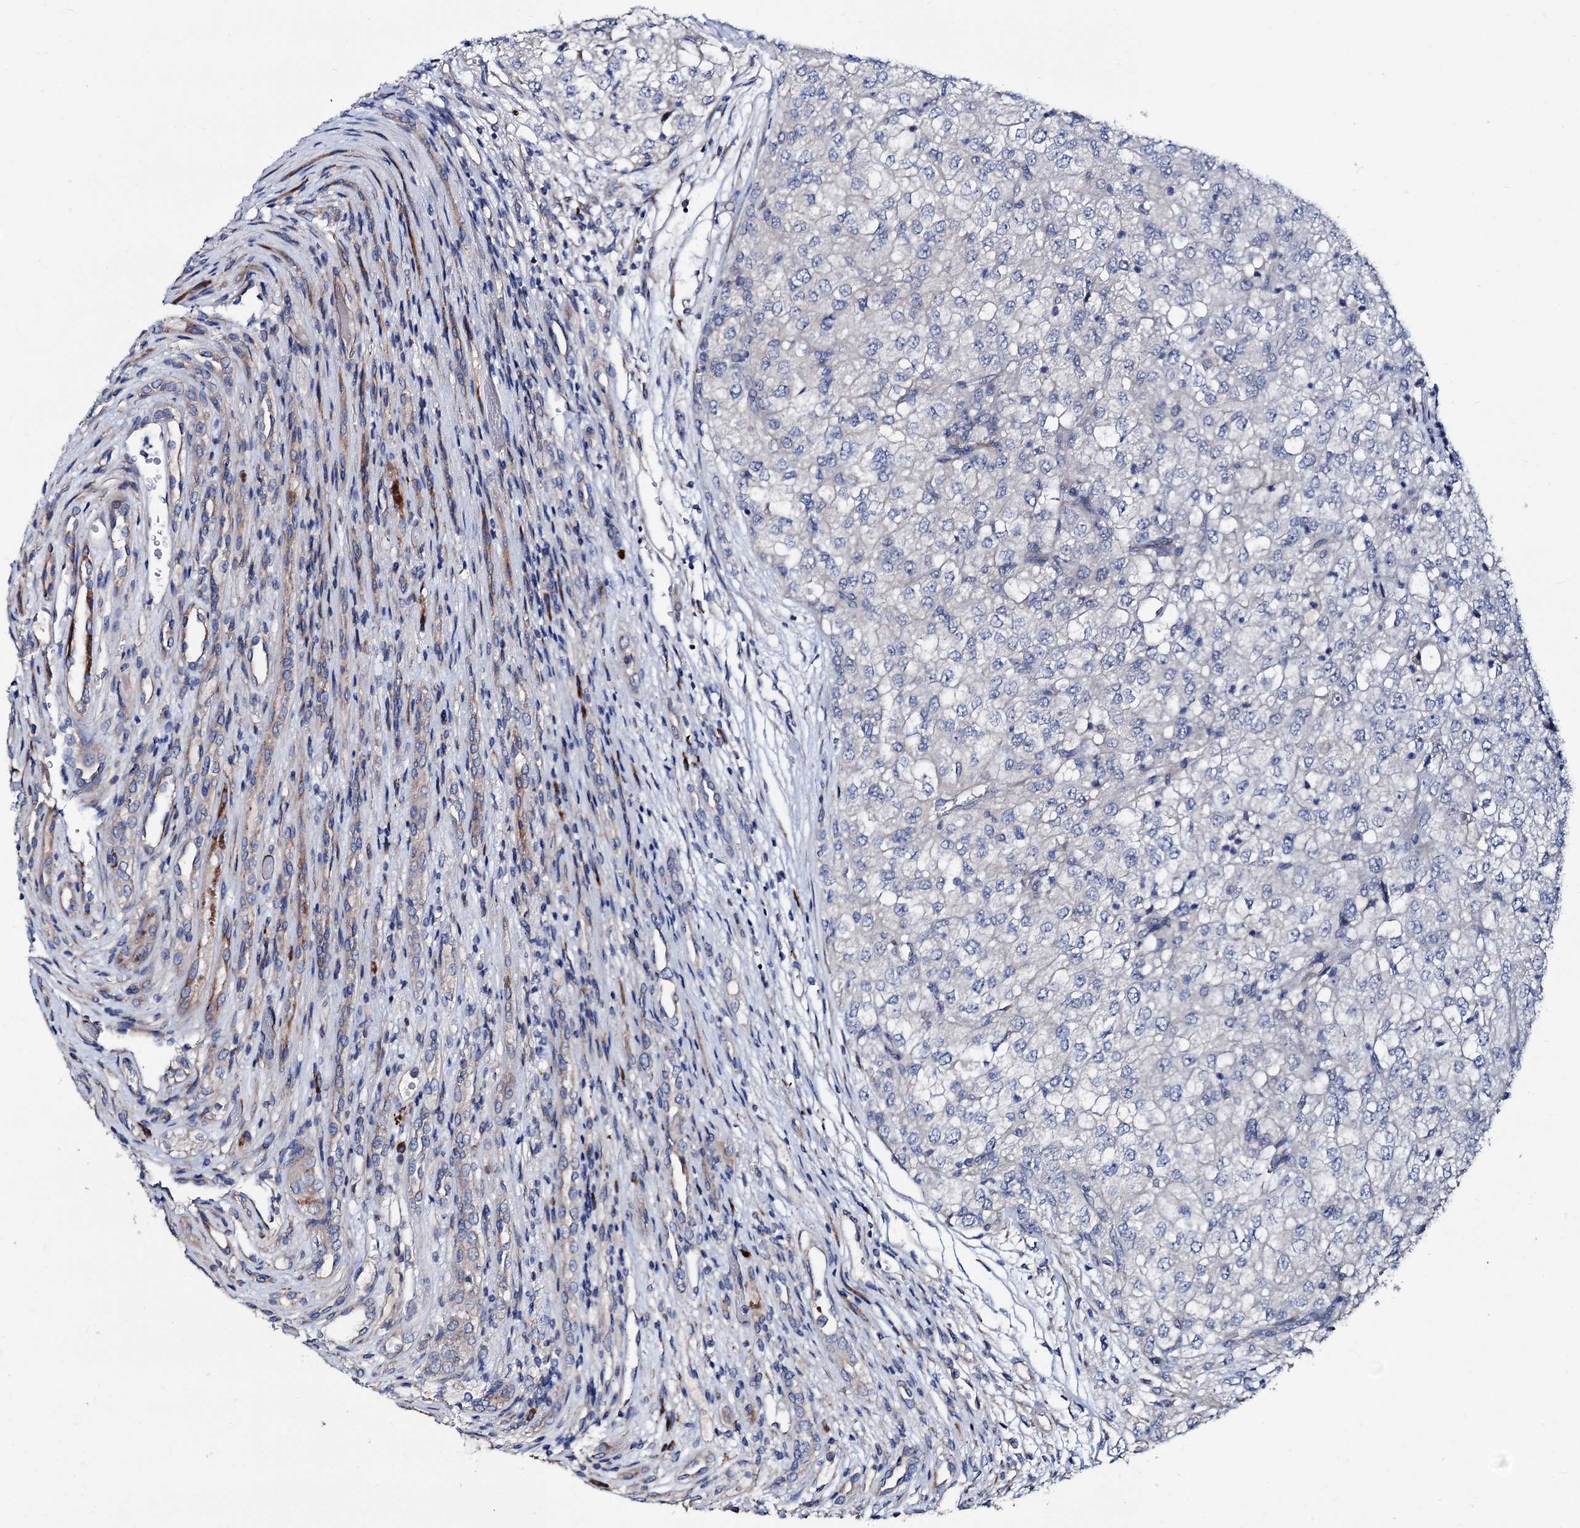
{"staining": {"intensity": "negative", "quantity": "none", "location": "none"}, "tissue": "renal cancer", "cell_type": "Tumor cells", "image_type": "cancer", "snomed": [{"axis": "morphology", "description": "Adenocarcinoma, NOS"}, {"axis": "topography", "description": "Kidney"}], "caption": "Tumor cells are negative for protein expression in human renal cancer (adenocarcinoma).", "gene": "AKAP11", "patient": {"sex": "female", "age": 54}}